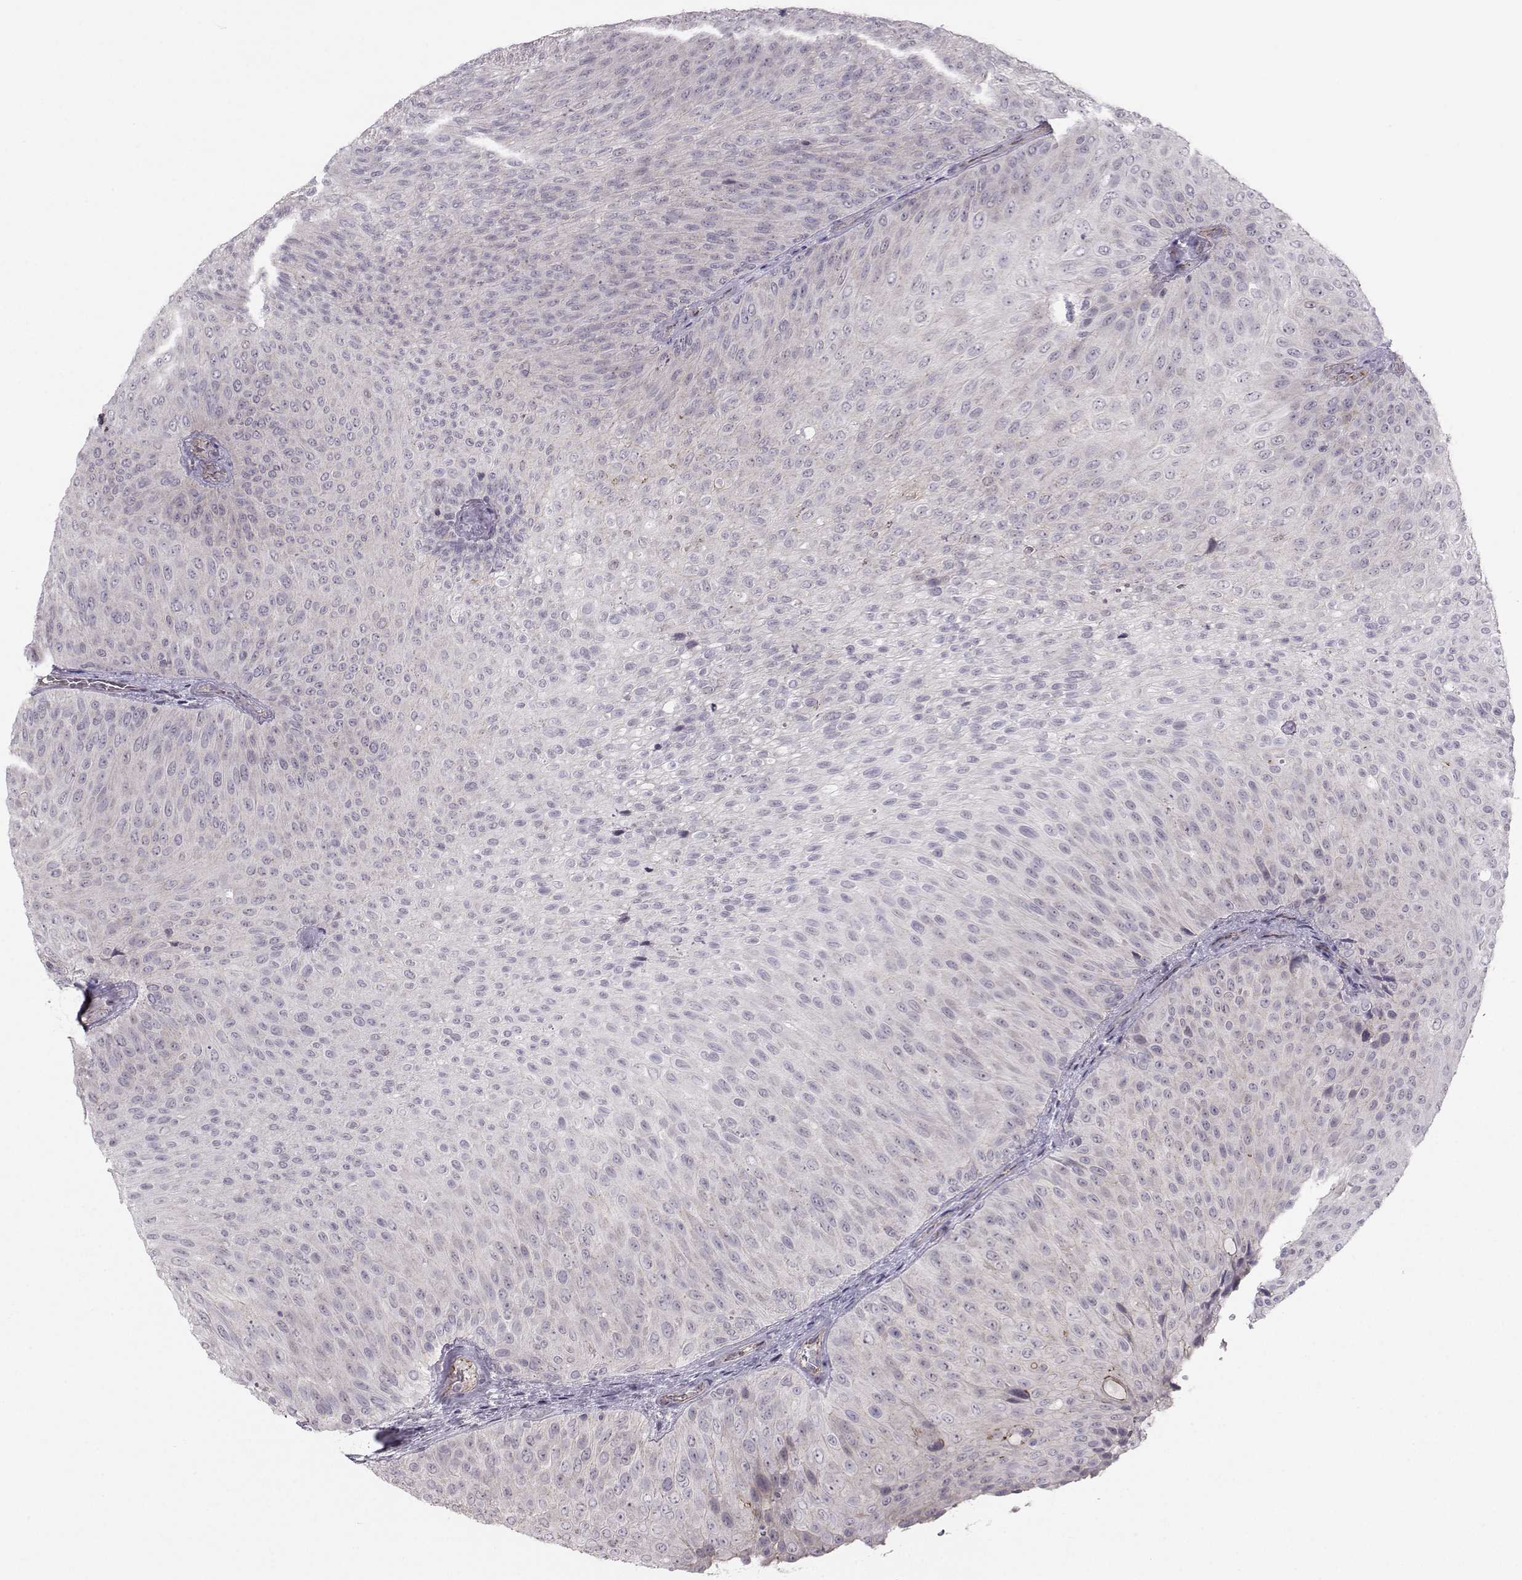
{"staining": {"intensity": "negative", "quantity": "none", "location": "none"}, "tissue": "urothelial cancer", "cell_type": "Tumor cells", "image_type": "cancer", "snomed": [{"axis": "morphology", "description": "Urothelial carcinoma, Low grade"}, {"axis": "topography", "description": "Urinary bladder"}], "caption": "This is an immunohistochemistry (IHC) image of urothelial cancer. There is no expression in tumor cells.", "gene": "MAST1", "patient": {"sex": "male", "age": 78}}